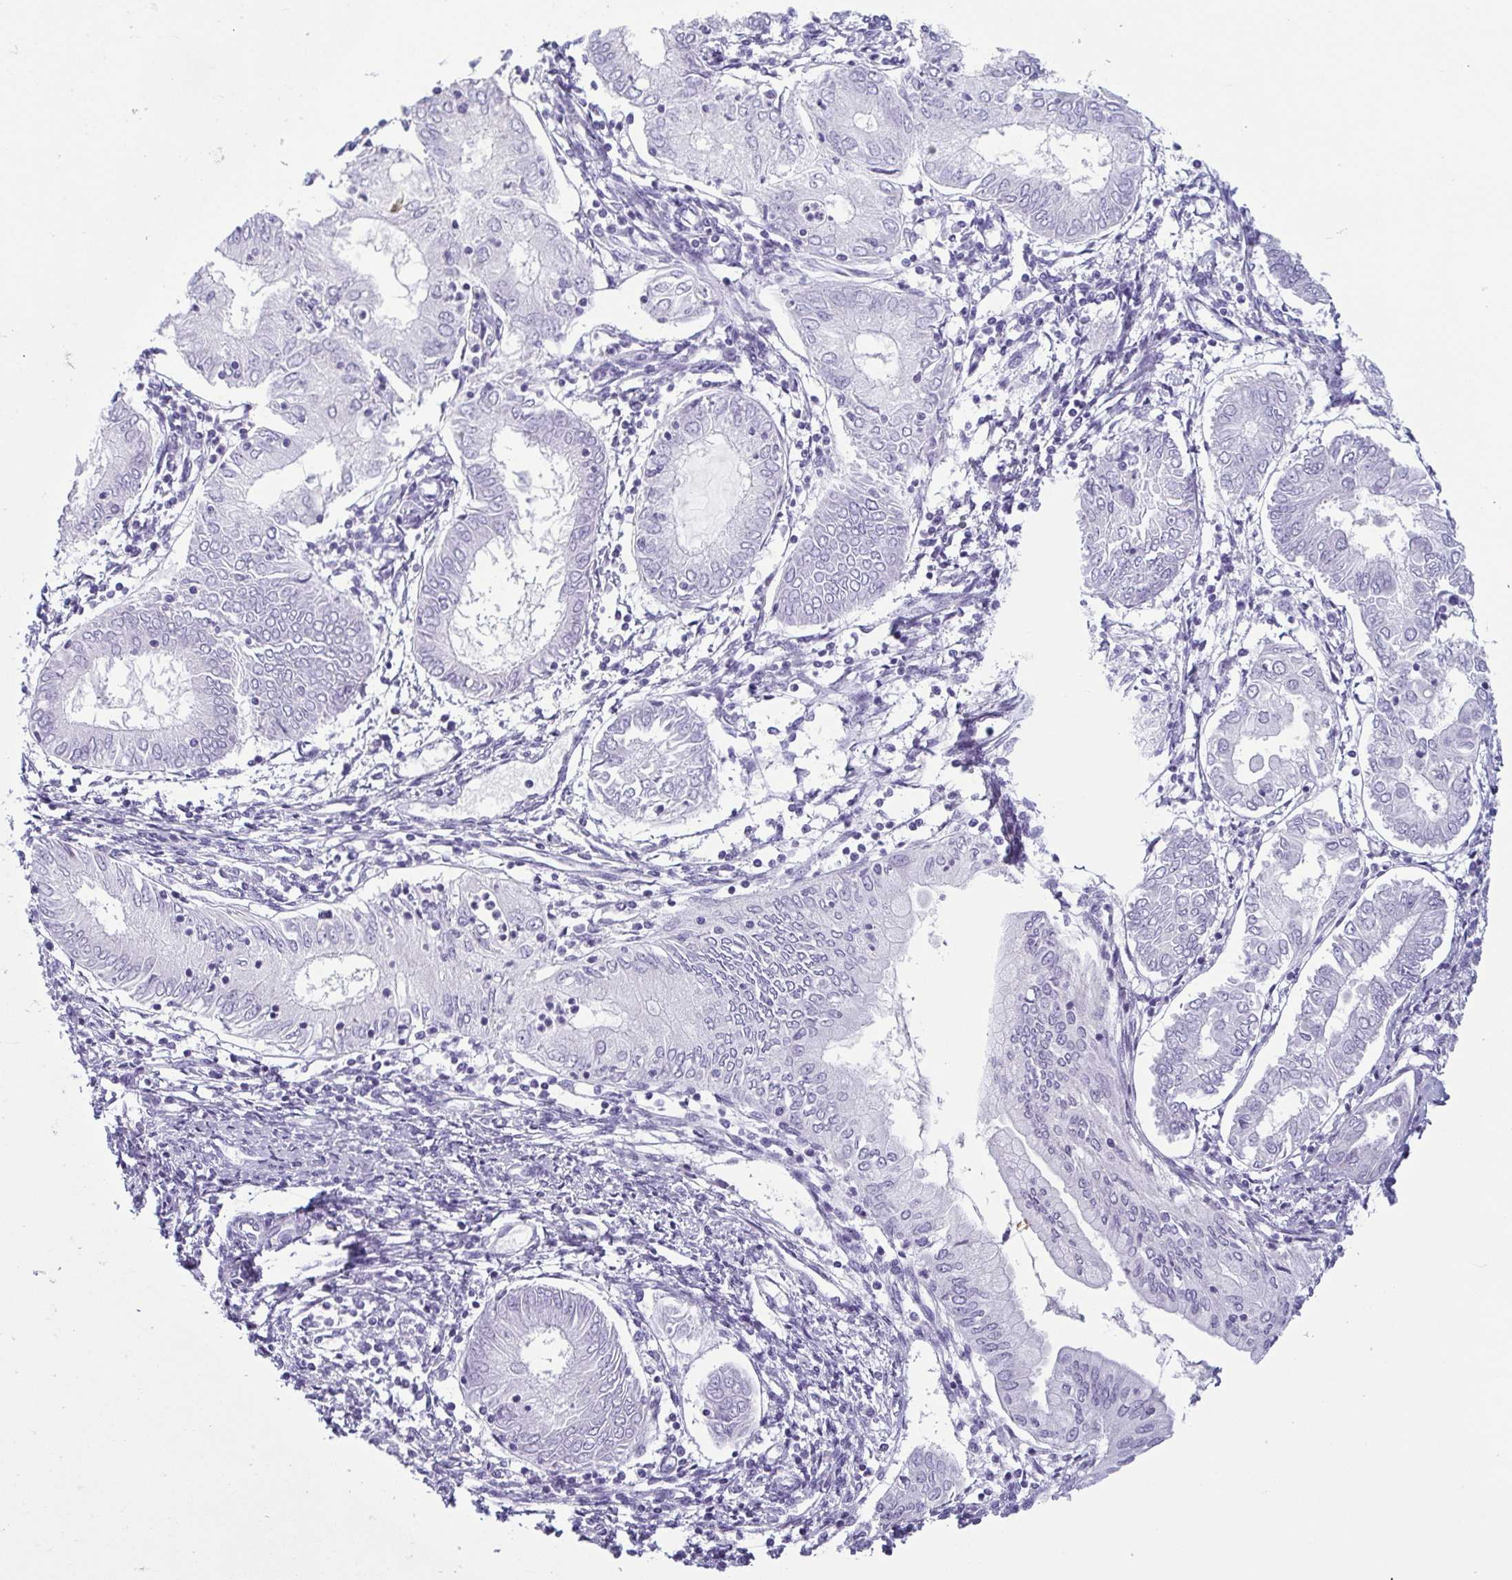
{"staining": {"intensity": "negative", "quantity": "none", "location": "none"}, "tissue": "endometrial cancer", "cell_type": "Tumor cells", "image_type": "cancer", "snomed": [{"axis": "morphology", "description": "Adenocarcinoma, NOS"}, {"axis": "topography", "description": "Endometrium"}], "caption": "Tumor cells show no significant expression in adenocarcinoma (endometrial).", "gene": "KRT78", "patient": {"sex": "female", "age": 68}}